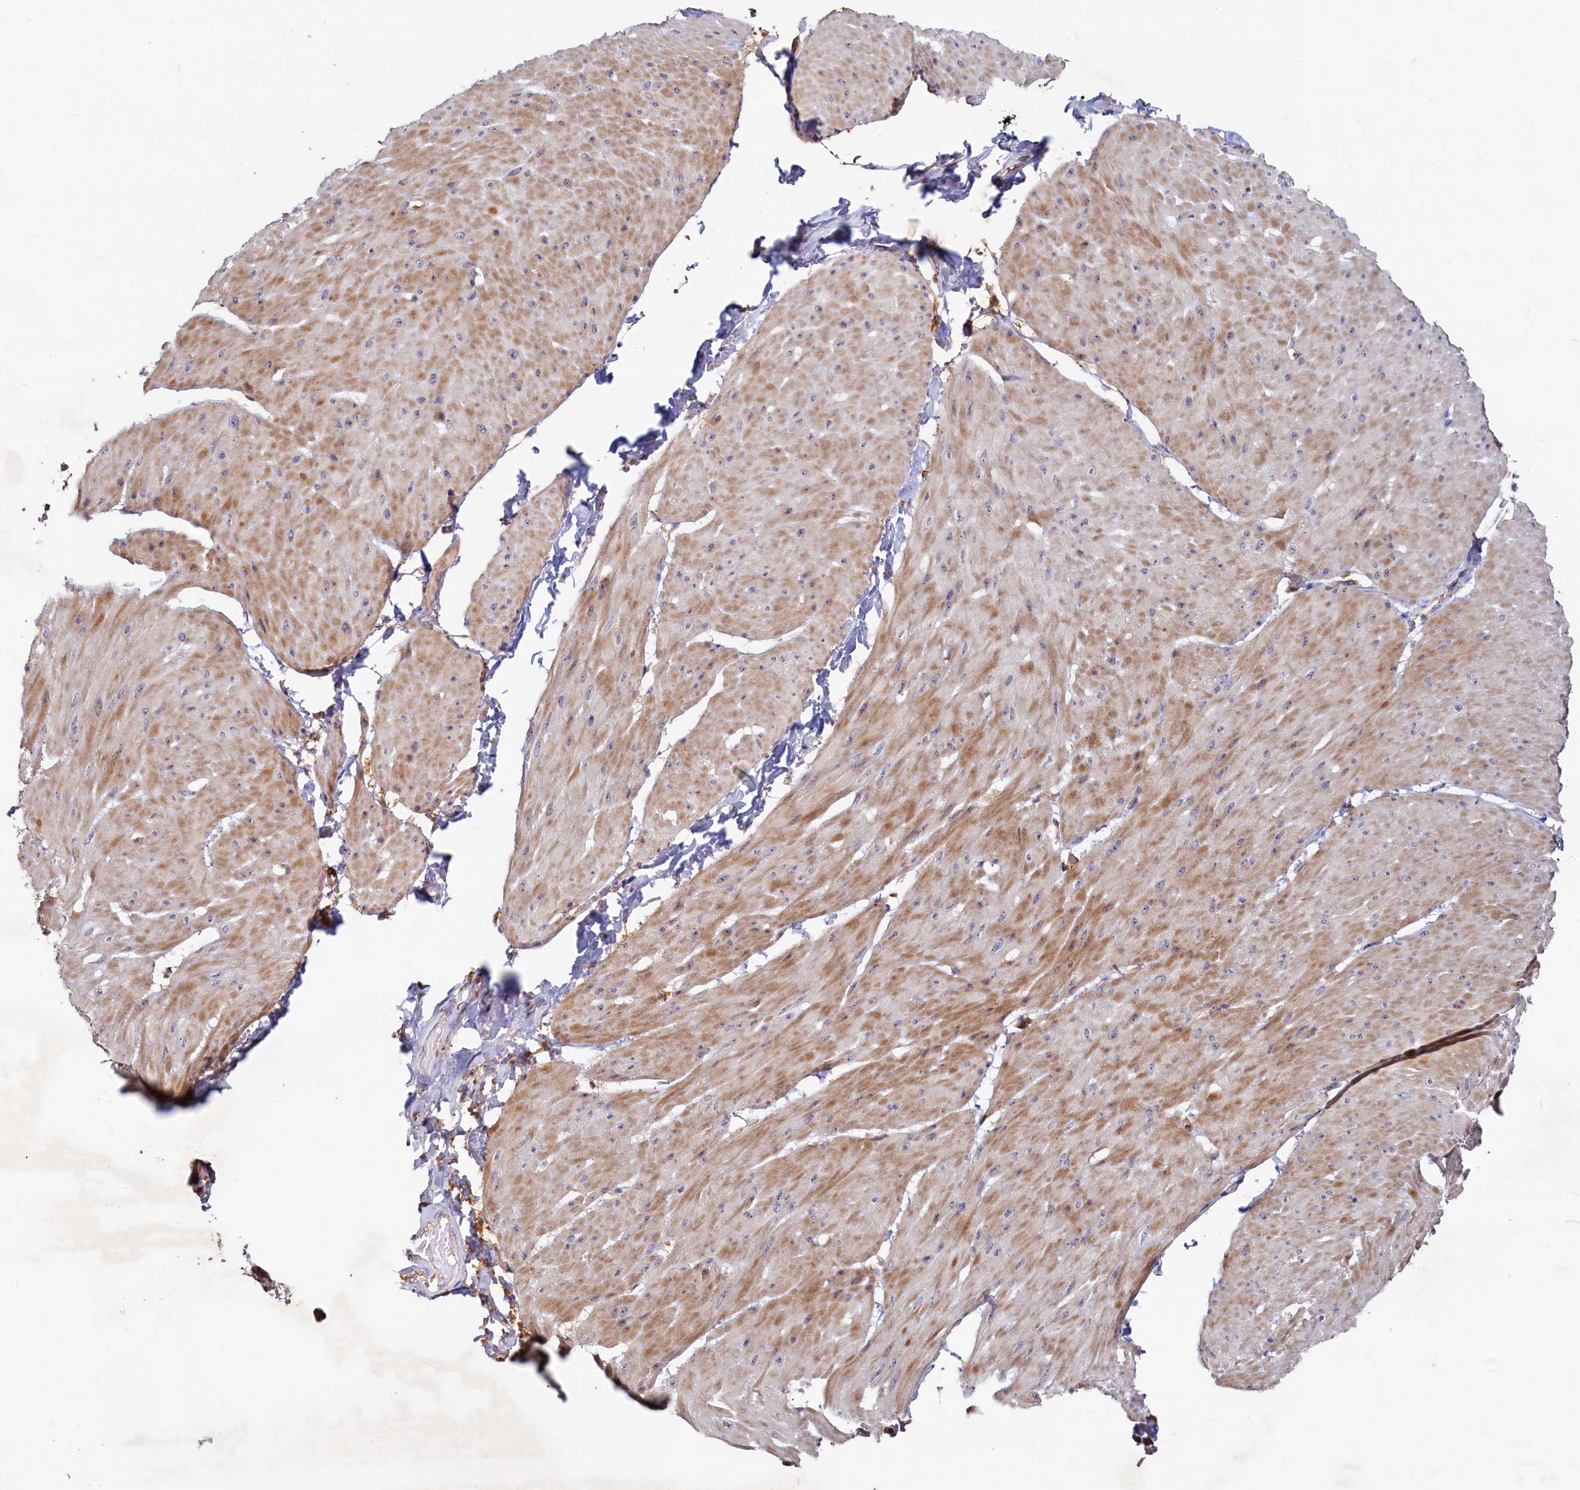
{"staining": {"intensity": "moderate", "quantity": "25%-75%", "location": "cytoplasmic/membranous,nuclear"}, "tissue": "smooth muscle", "cell_type": "Smooth muscle cells", "image_type": "normal", "snomed": [{"axis": "morphology", "description": "Urothelial carcinoma, High grade"}, {"axis": "topography", "description": "Urinary bladder"}], "caption": "A high-resolution image shows immunohistochemistry (IHC) staining of unremarkable smooth muscle, which shows moderate cytoplasmic/membranous,nuclear positivity in about 25%-75% of smooth muscle cells.", "gene": "RGS7BP", "patient": {"sex": "male", "age": 46}}